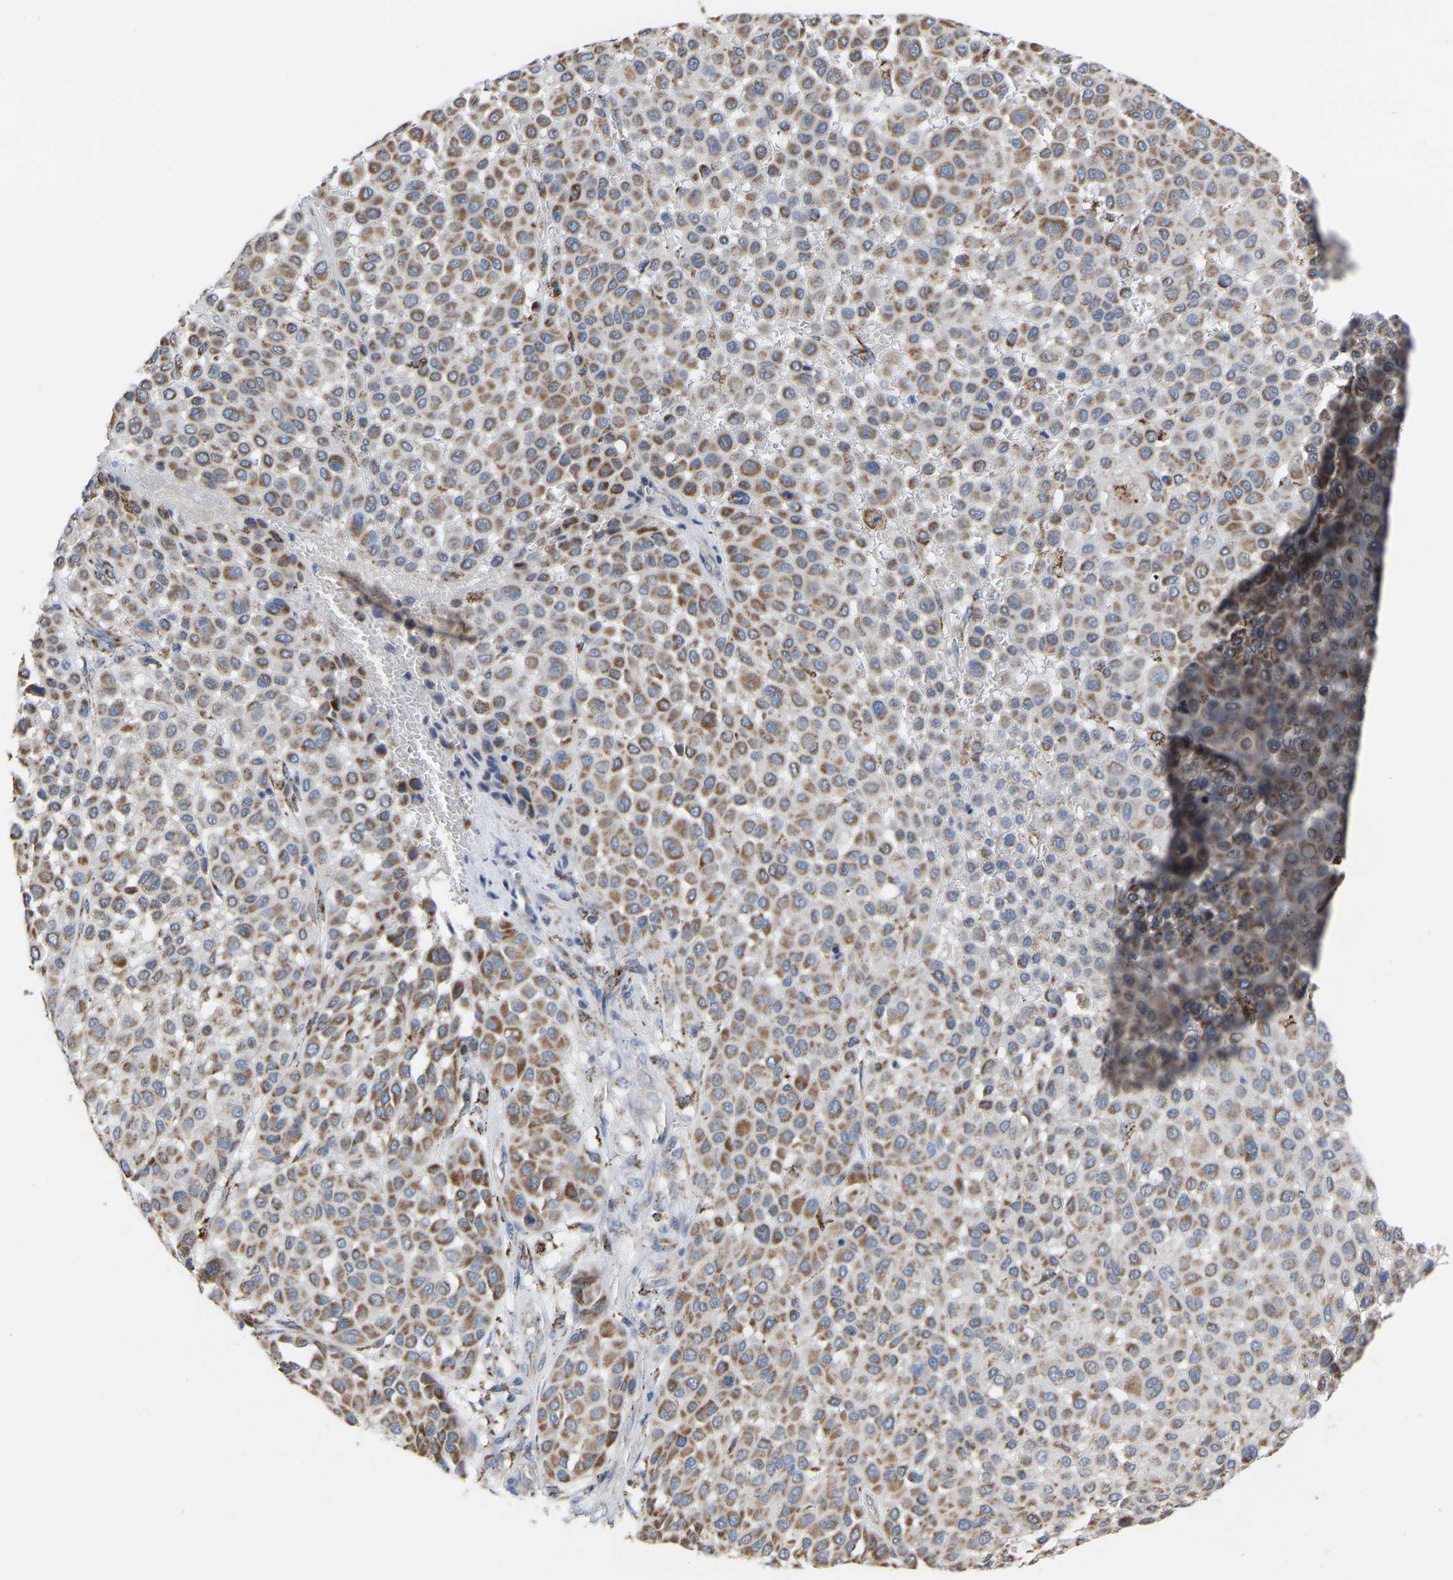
{"staining": {"intensity": "moderate", "quantity": ">75%", "location": "cytoplasmic/membranous"}, "tissue": "melanoma", "cell_type": "Tumor cells", "image_type": "cancer", "snomed": [{"axis": "morphology", "description": "Malignant melanoma, Metastatic site"}, {"axis": "topography", "description": "Soft tissue"}], "caption": "Tumor cells demonstrate medium levels of moderate cytoplasmic/membranous positivity in approximately >75% of cells in human melanoma.", "gene": "BCL10", "patient": {"sex": "male", "age": 41}}